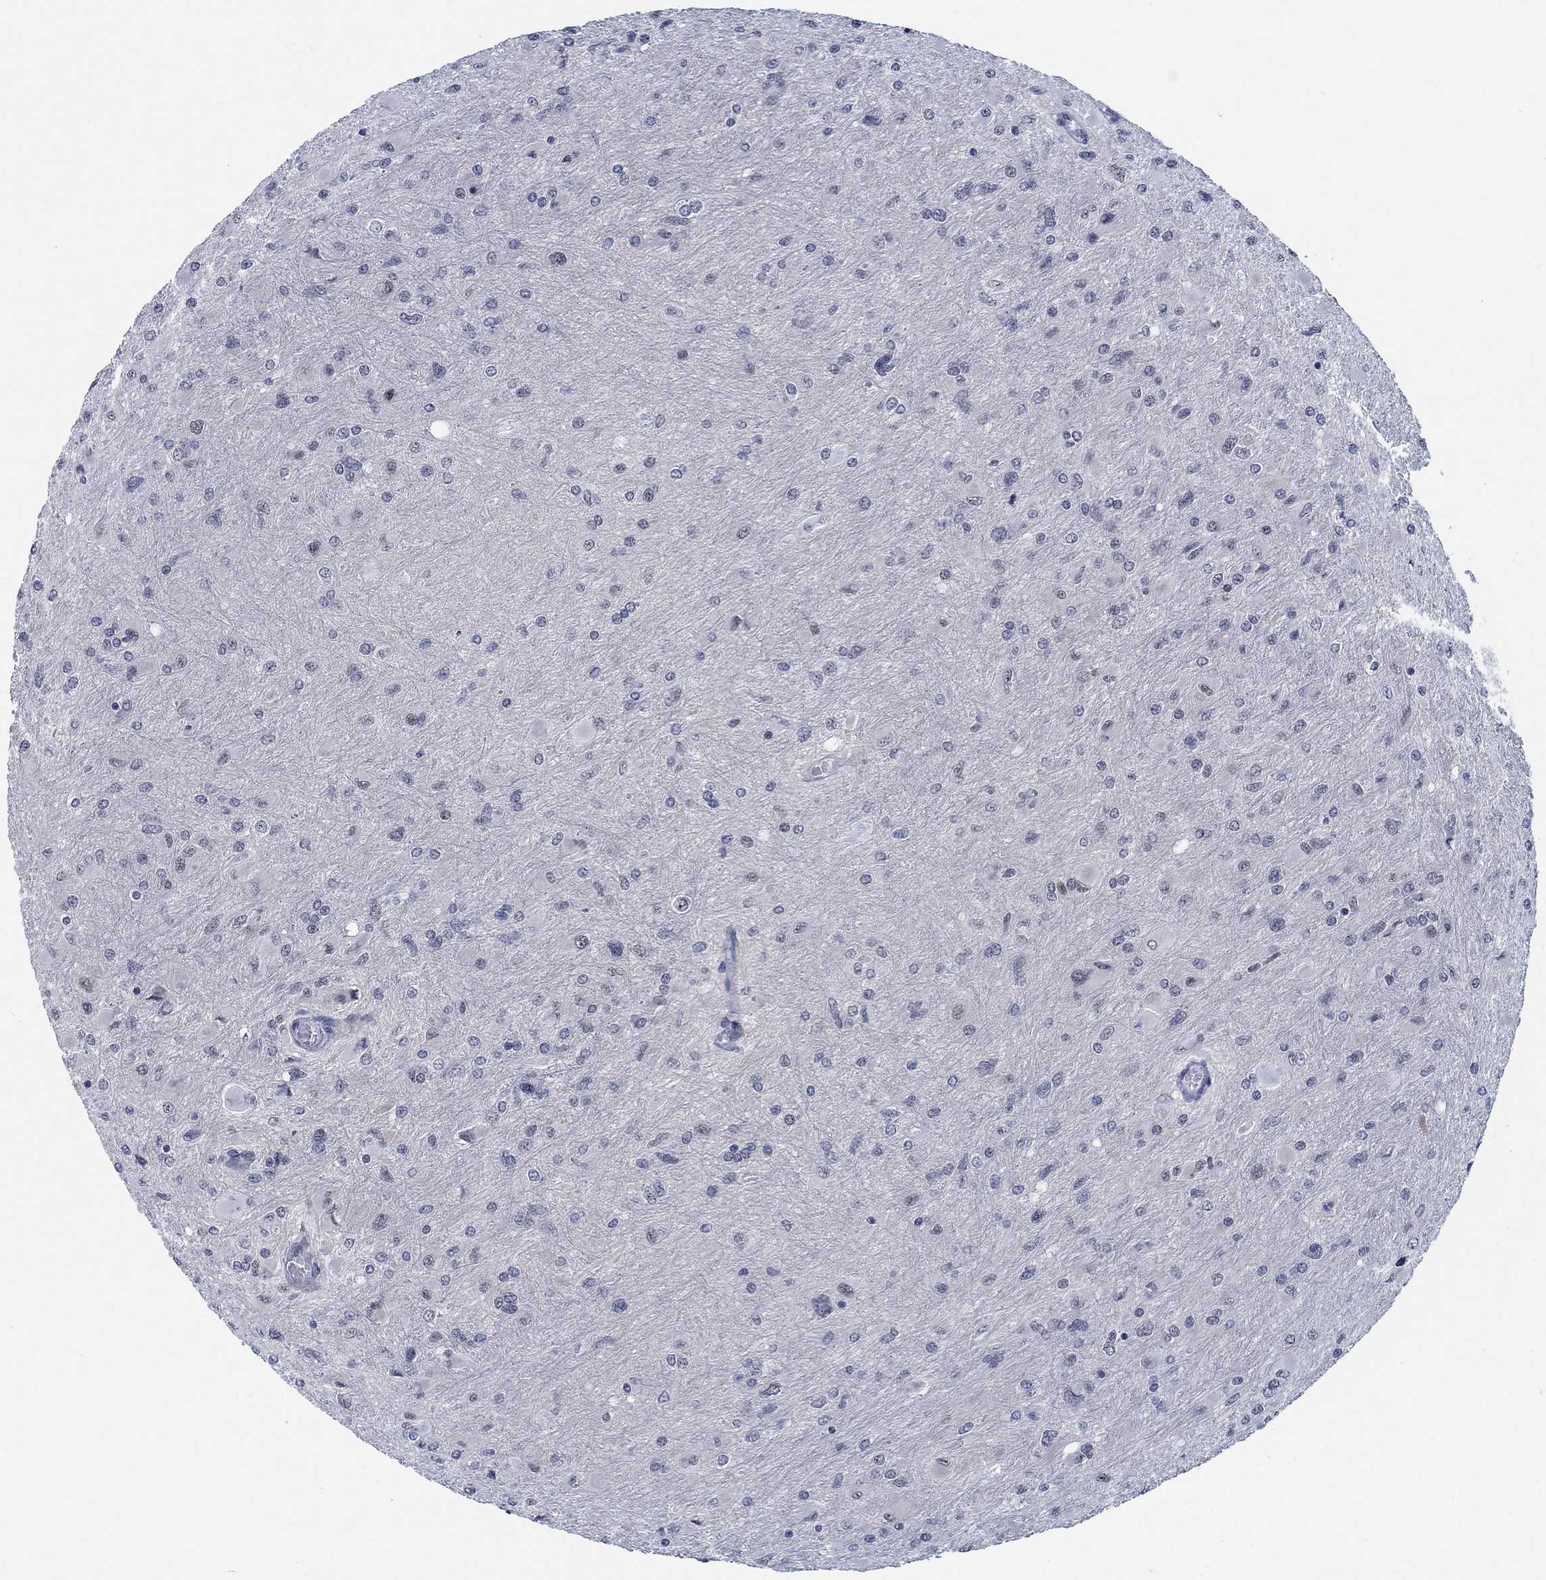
{"staining": {"intensity": "moderate", "quantity": "<25%", "location": "nuclear"}, "tissue": "glioma", "cell_type": "Tumor cells", "image_type": "cancer", "snomed": [{"axis": "morphology", "description": "Glioma, malignant, High grade"}, {"axis": "topography", "description": "Cerebral cortex"}], "caption": "Immunohistochemistry (DAB) staining of glioma demonstrates moderate nuclear protein expression in approximately <25% of tumor cells.", "gene": "NEU3", "patient": {"sex": "female", "age": 36}}